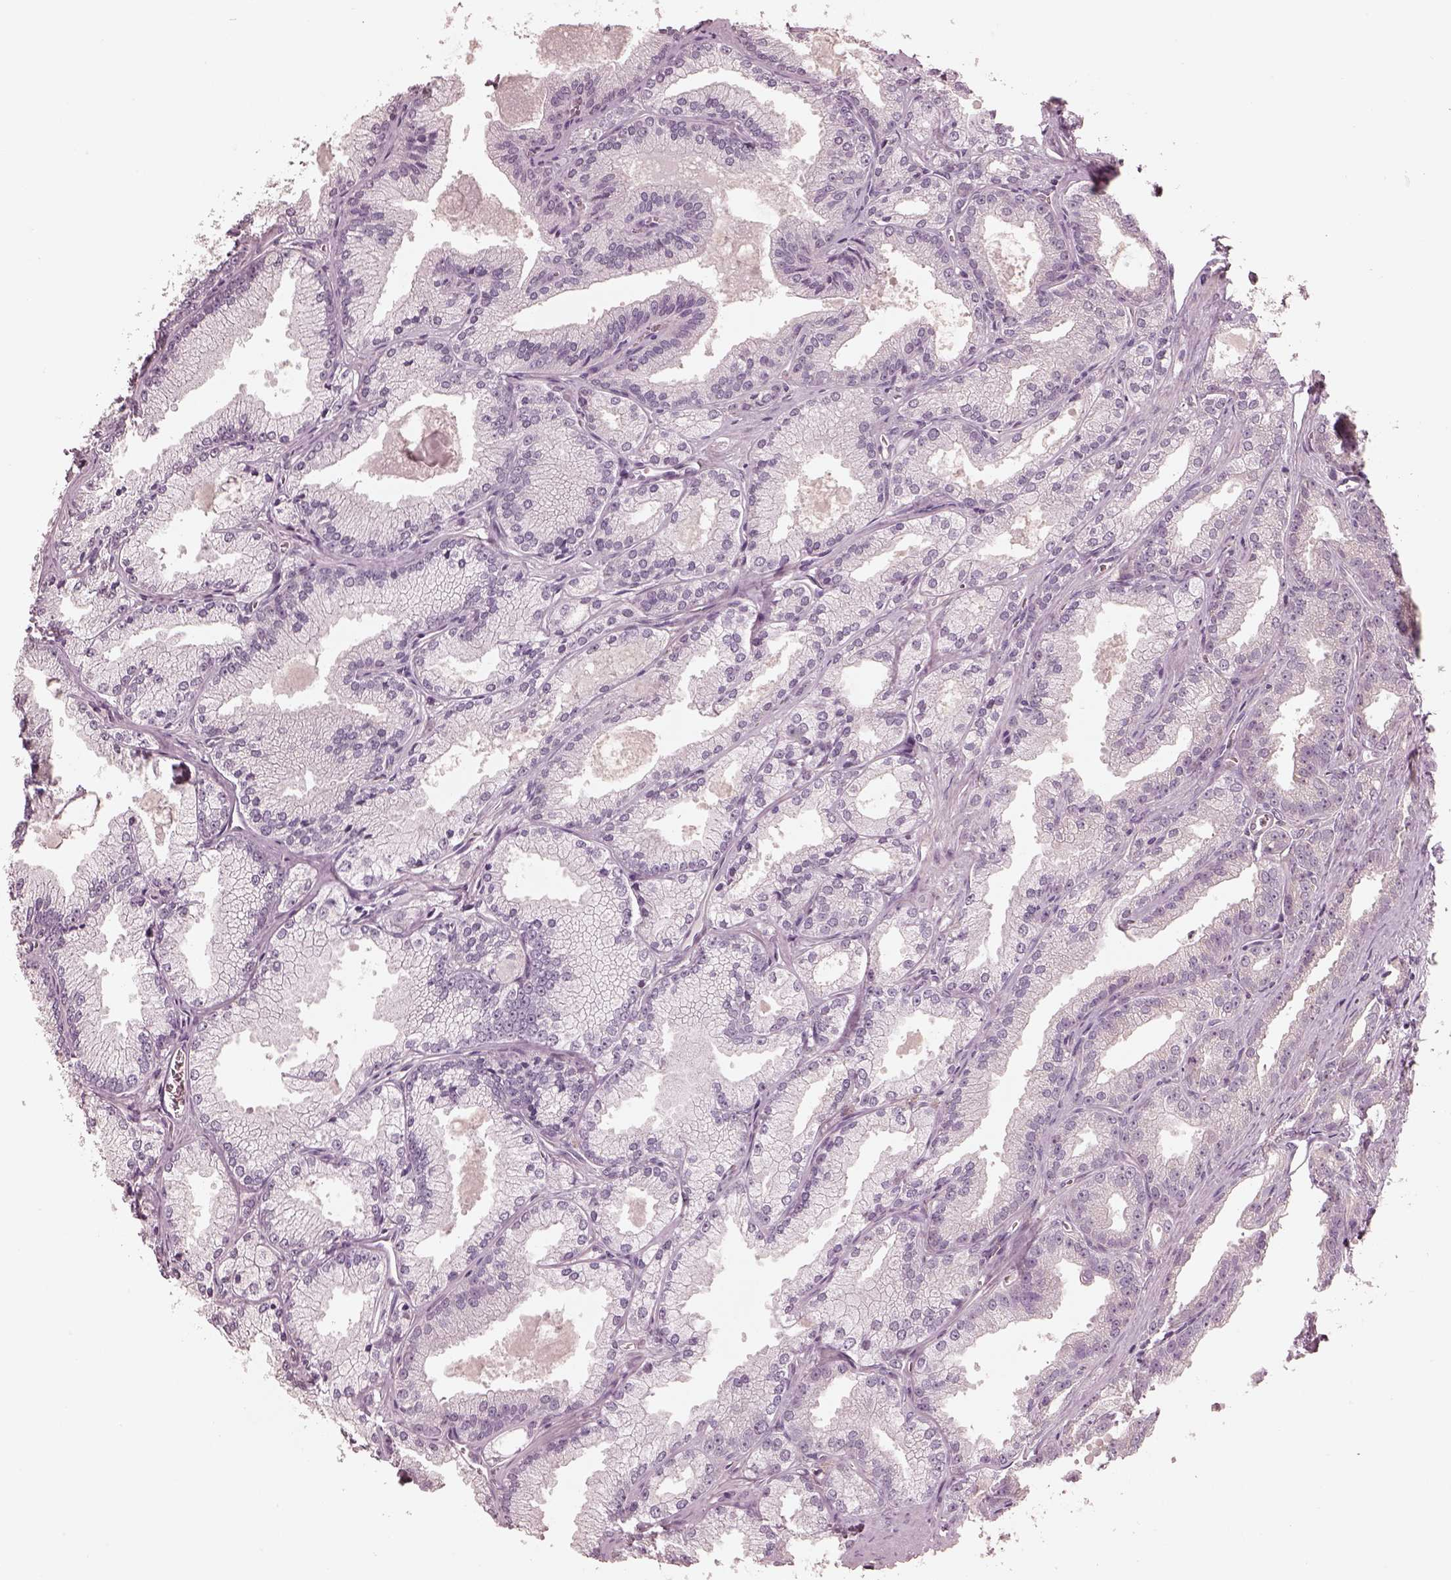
{"staining": {"intensity": "negative", "quantity": "none", "location": "none"}, "tissue": "prostate cancer", "cell_type": "Tumor cells", "image_type": "cancer", "snomed": [{"axis": "morphology", "description": "Adenocarcinoma, NOS"}, {"axis": "morphology", "description": "Adenocarcinoma, High grade"}, {"axis": "topography", "description": "Prostate"}], "caption": "IHC of prostate cancer (adenocarcinoma) shows no staining in tumor cells.", "gene": "PRKACG", "patient": {"sex": "male", "age": 70}}